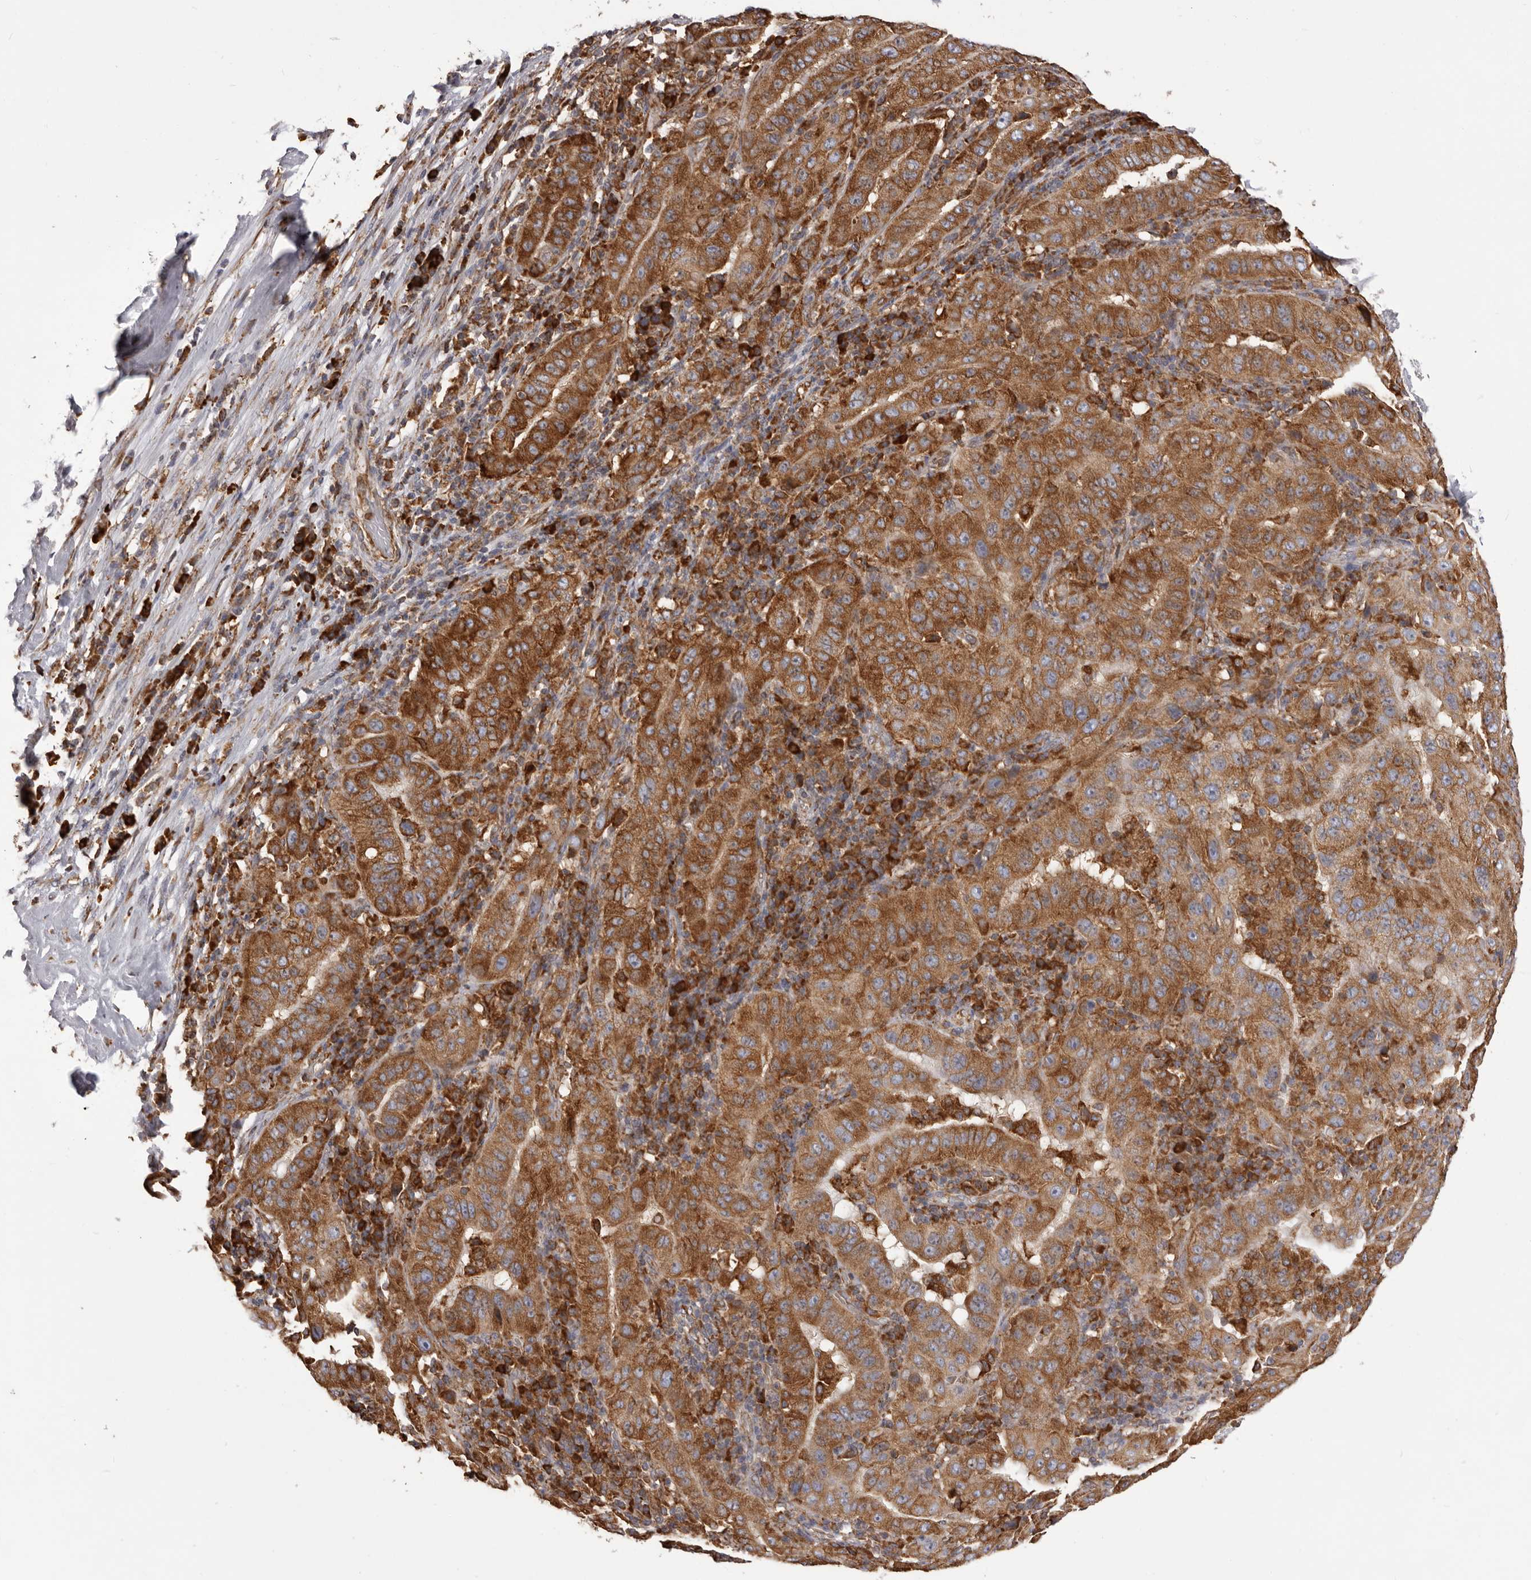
{"staining": {"intensity": "strong", "quantity": ">75%", "location": "cytoplasmic/membranous"}, "tissue": "pancreatic cancer", "cell_type": "Tumor cells", "image_type": "cancer", "snomed": [{"axis": "morphology", "description": "Adenocarcinoma, NOS"}, {"axis": "topography", "description": "Pancreas"}], "caption": "Immunohistochemistry (IHC) histopathology image of pancreatic cancer stained for a protein (brown), which reveals high levels of strong cytoplasmic/membranous staining in approximately >75% of tumor cells.", "gene": "QRSL1", "patient": {"sex": "male", "age": 63}}